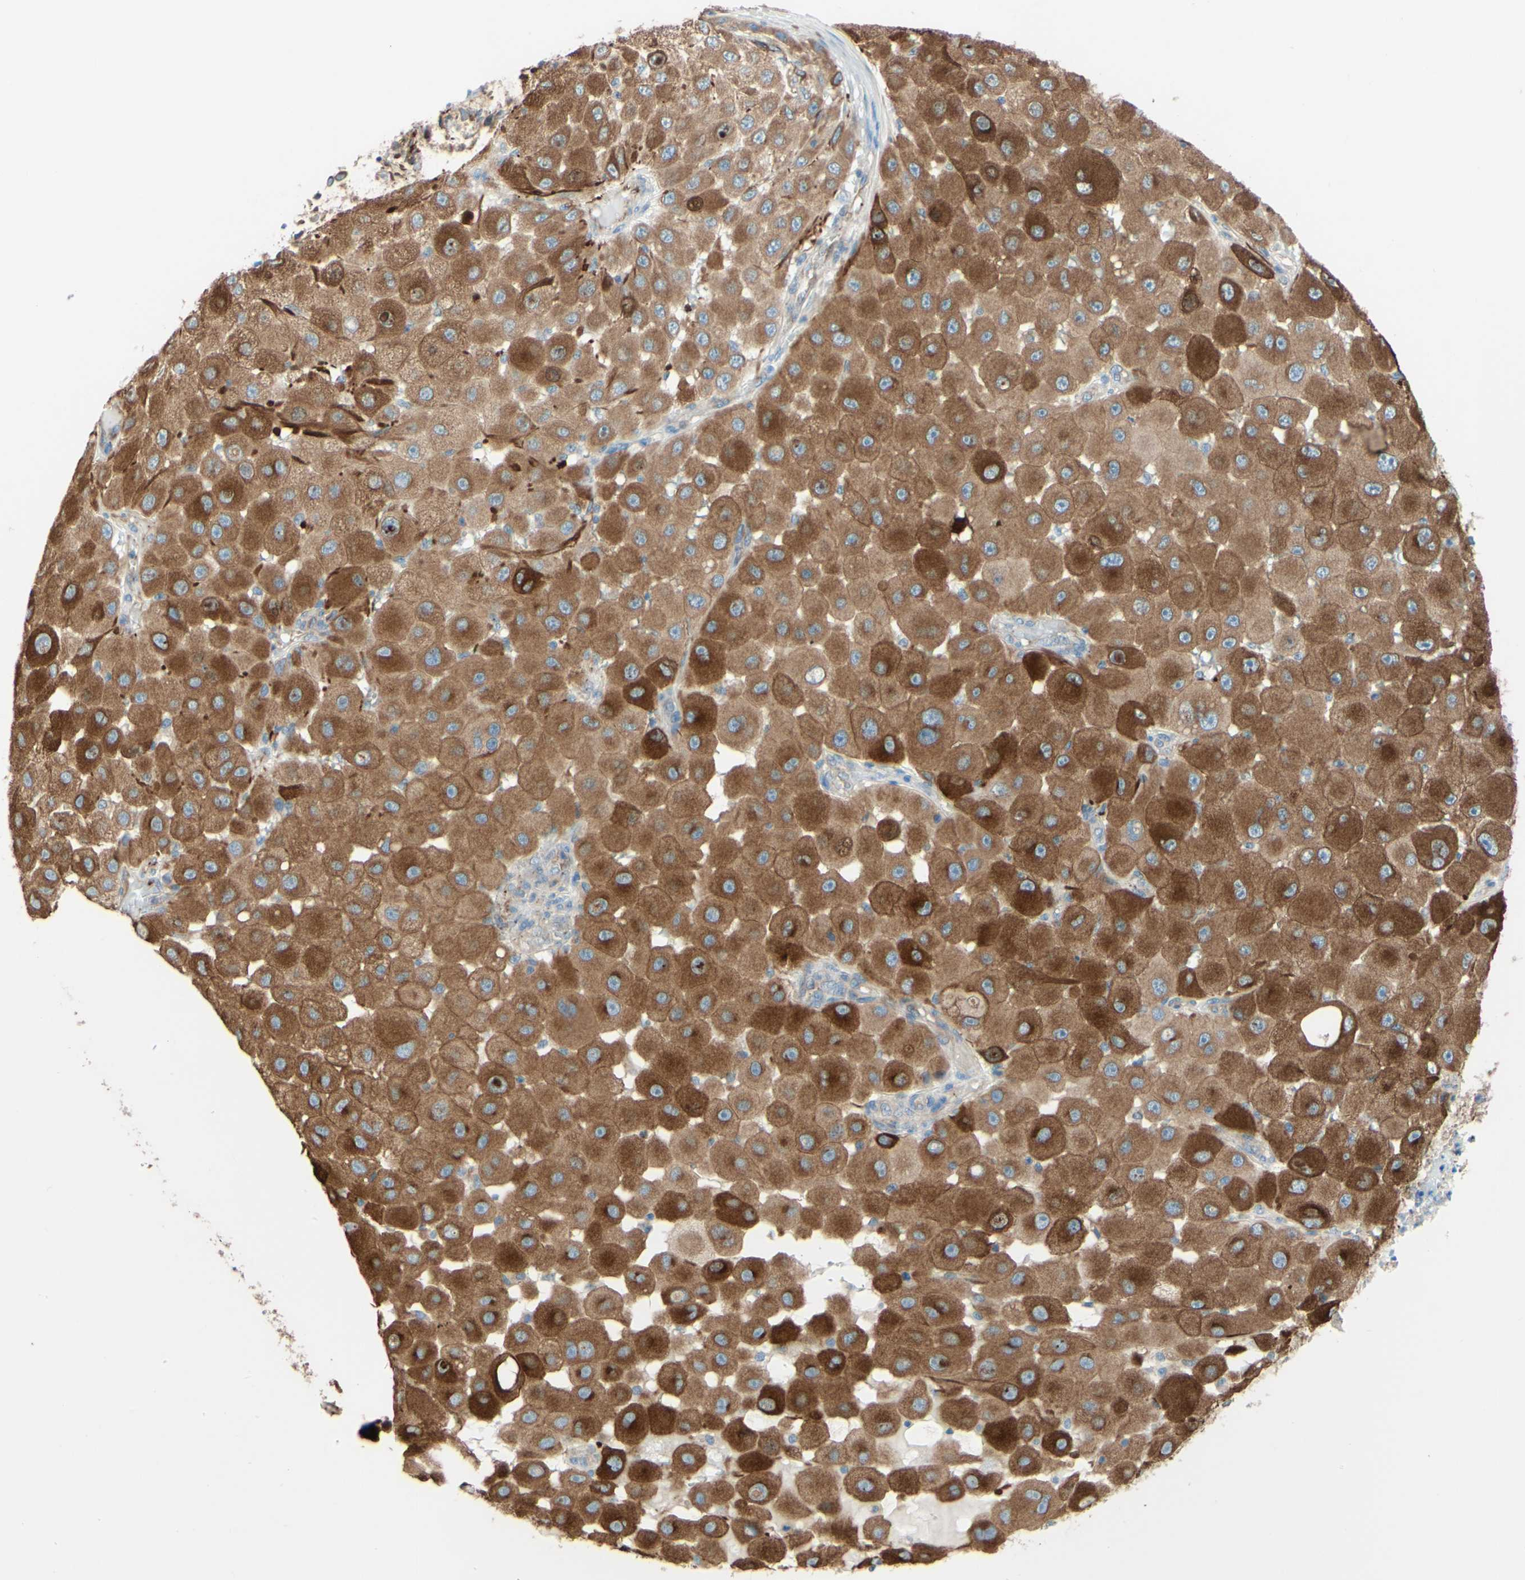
{"staining": {"intensity": "moderate", "quantity": ">75%", "location": "cytoplasmic/membranous"}, "tissue": "melanoma", "cell_type": "Tumor cells", "image_type": "cancer", "snomed": [{"axis": "morphology", "description": "Malignant melanoma, NOS"}, {"axis": "topography", "description": "Skin"}], "caption": "Moderate cytoplasmic/membranous positivity is present in about >75% of tumor cells in malignant melanoma.", "gene": "ENDOD1", "patient": {"sex": "female", "age": 81}}